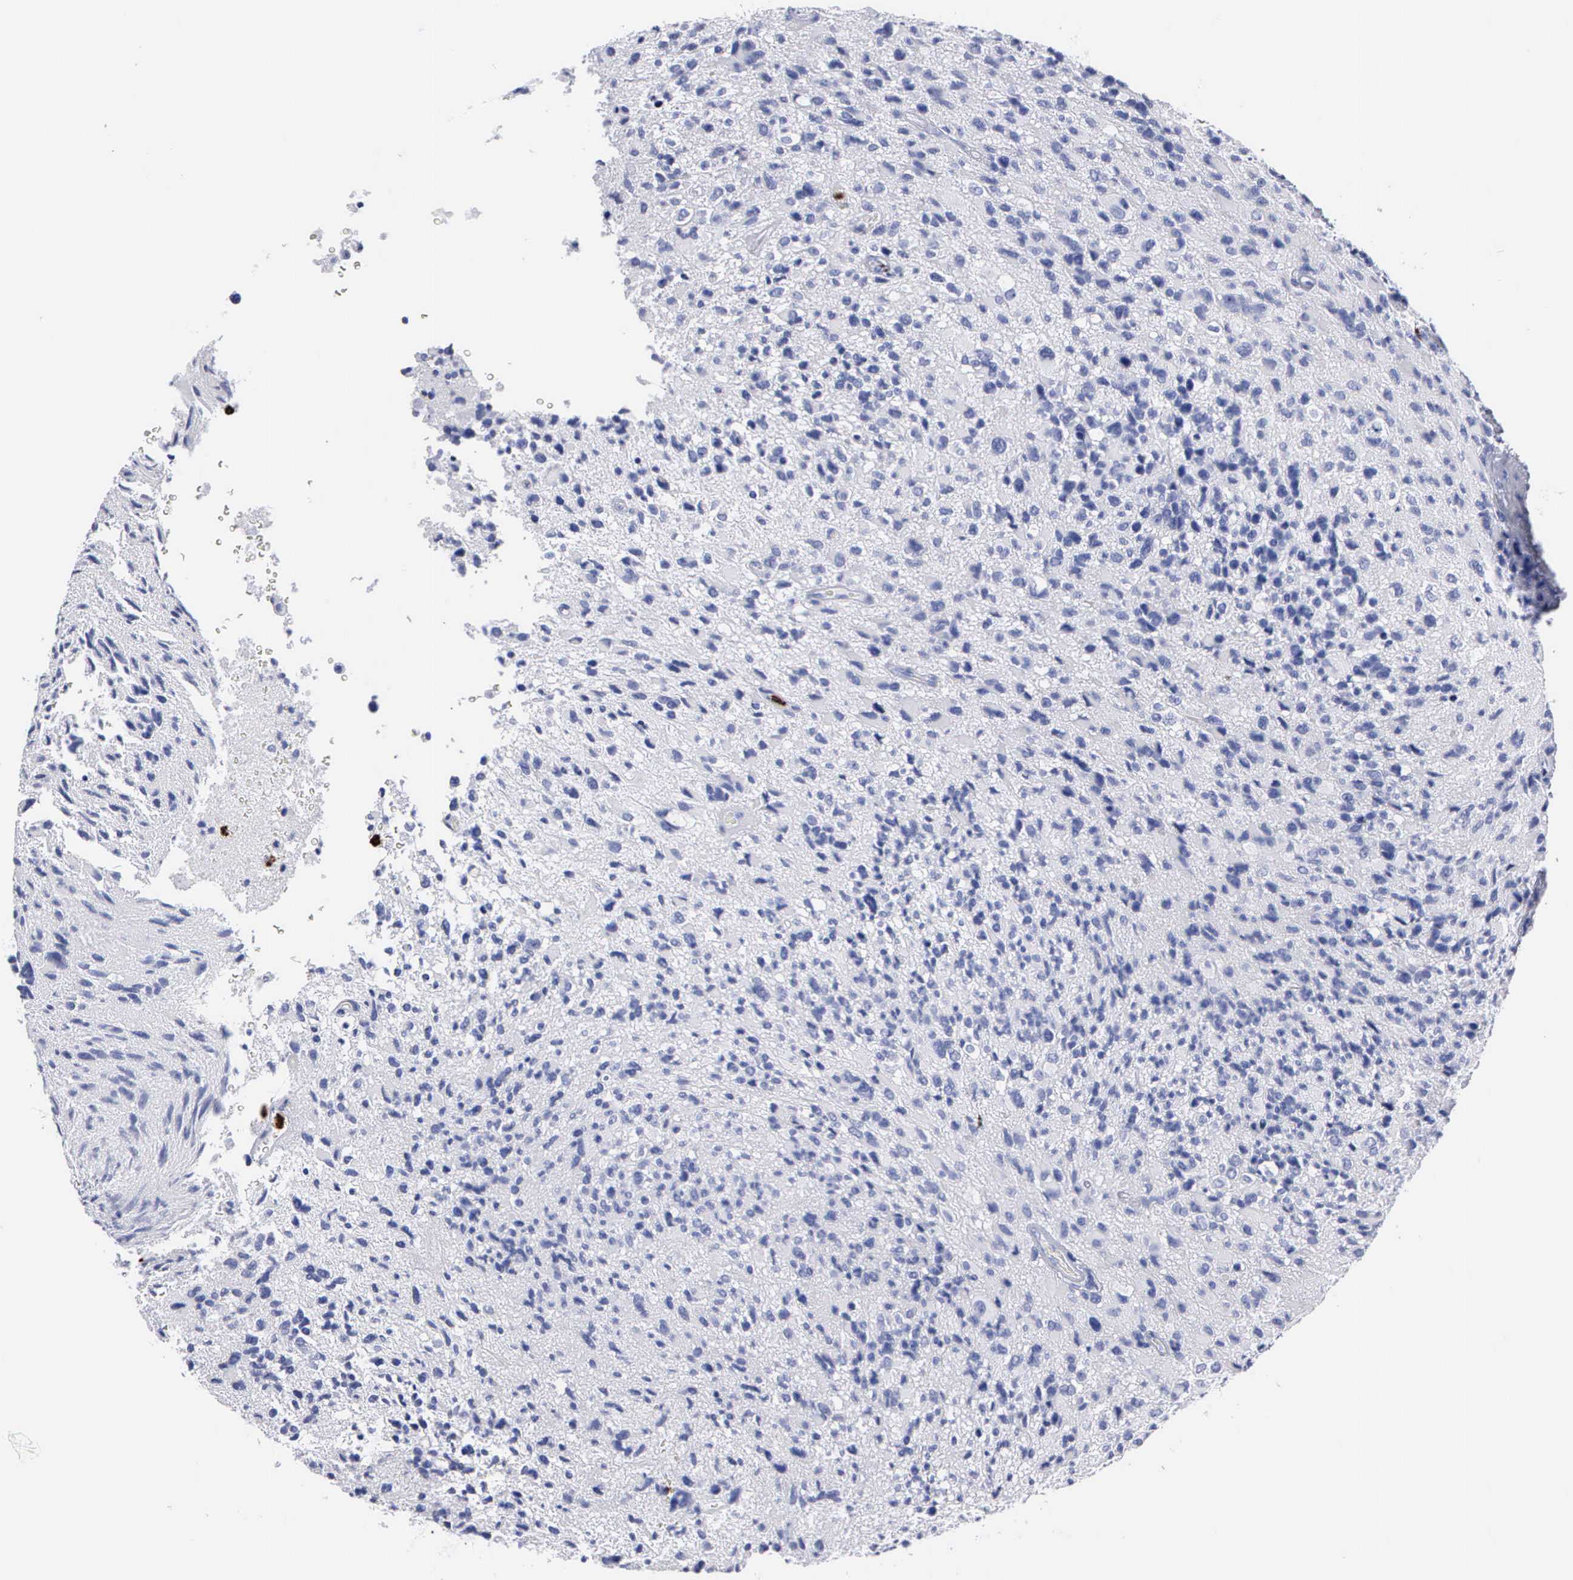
{"staining": {"intensity": "negative", "quantity": "none", "location": "none"}, "tissue": "glioma", "cell_type": "Tumor cells", "image_type": "cancer", "snomed": [{"axis": "morphology", "description": "Glioma, malignant, High grade"}, {"axis": "topography", "description": "Brain"}], "caption": "Immunohistochemical staining of glioma displays no significant expression in tumor cells.", "gene": "CTSG", "patient": {"sex": "male", "age": 69}}